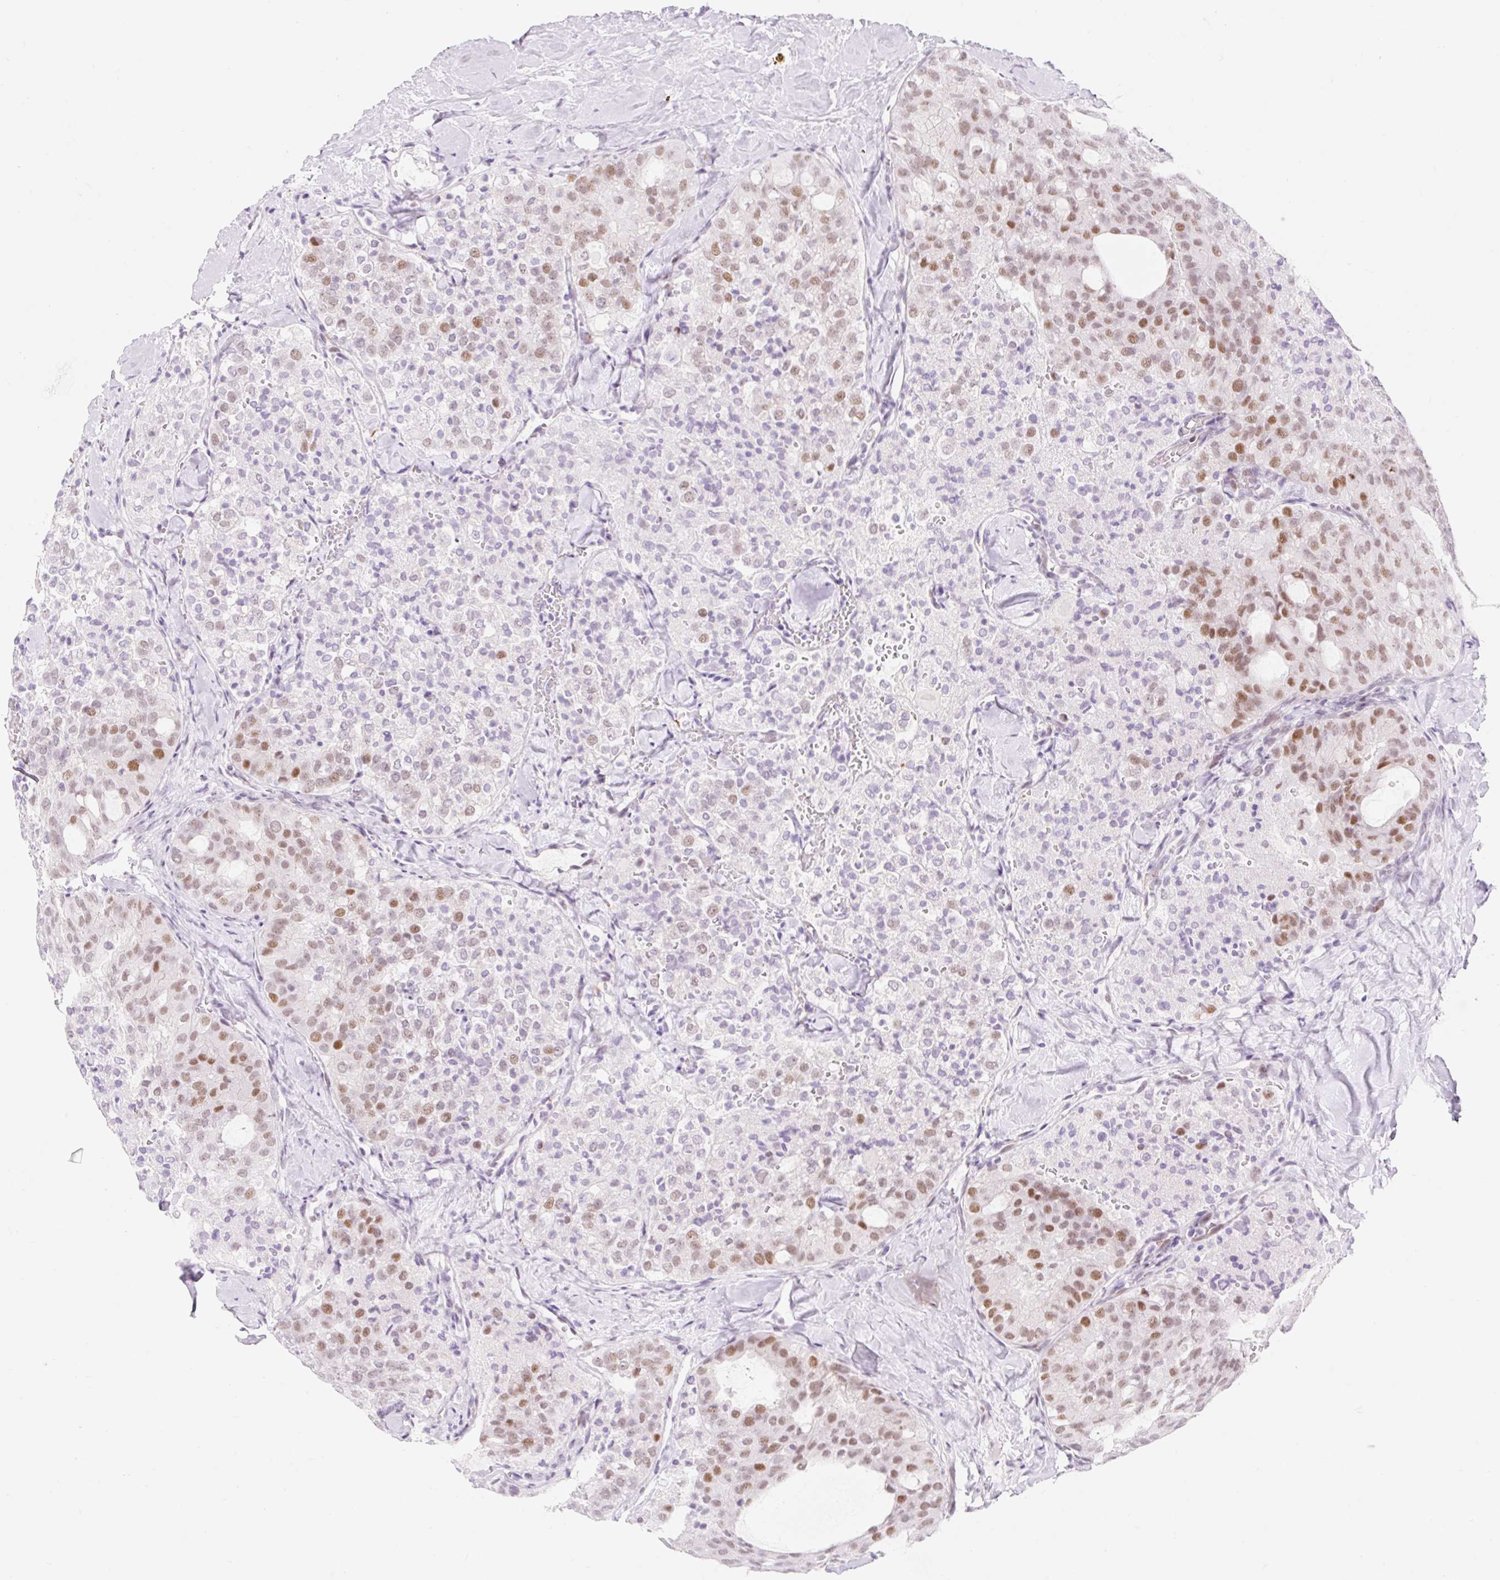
{"staining": {"intensity": "moderate", "quantity": "25%-75%", "location": "nuclear"}, "tissue": "thyroid cancer", "cell_type": "Tumor cells", "image_type": "cancer", "snomed": [{"axis": "morphology", "description": "Follicular adenoma carcinoma, NOS"}, {"axis": "topography", "description": "Thyroid gland"}], "caption": "Human thyroid follicular adenoma carcinoma stained with a brown dye shows moderate nuclear positive positivity in approximately 25%-75% of tumor cells.", "gene": "H2BW1", "patient": {"sex": "male", "age": 75}}